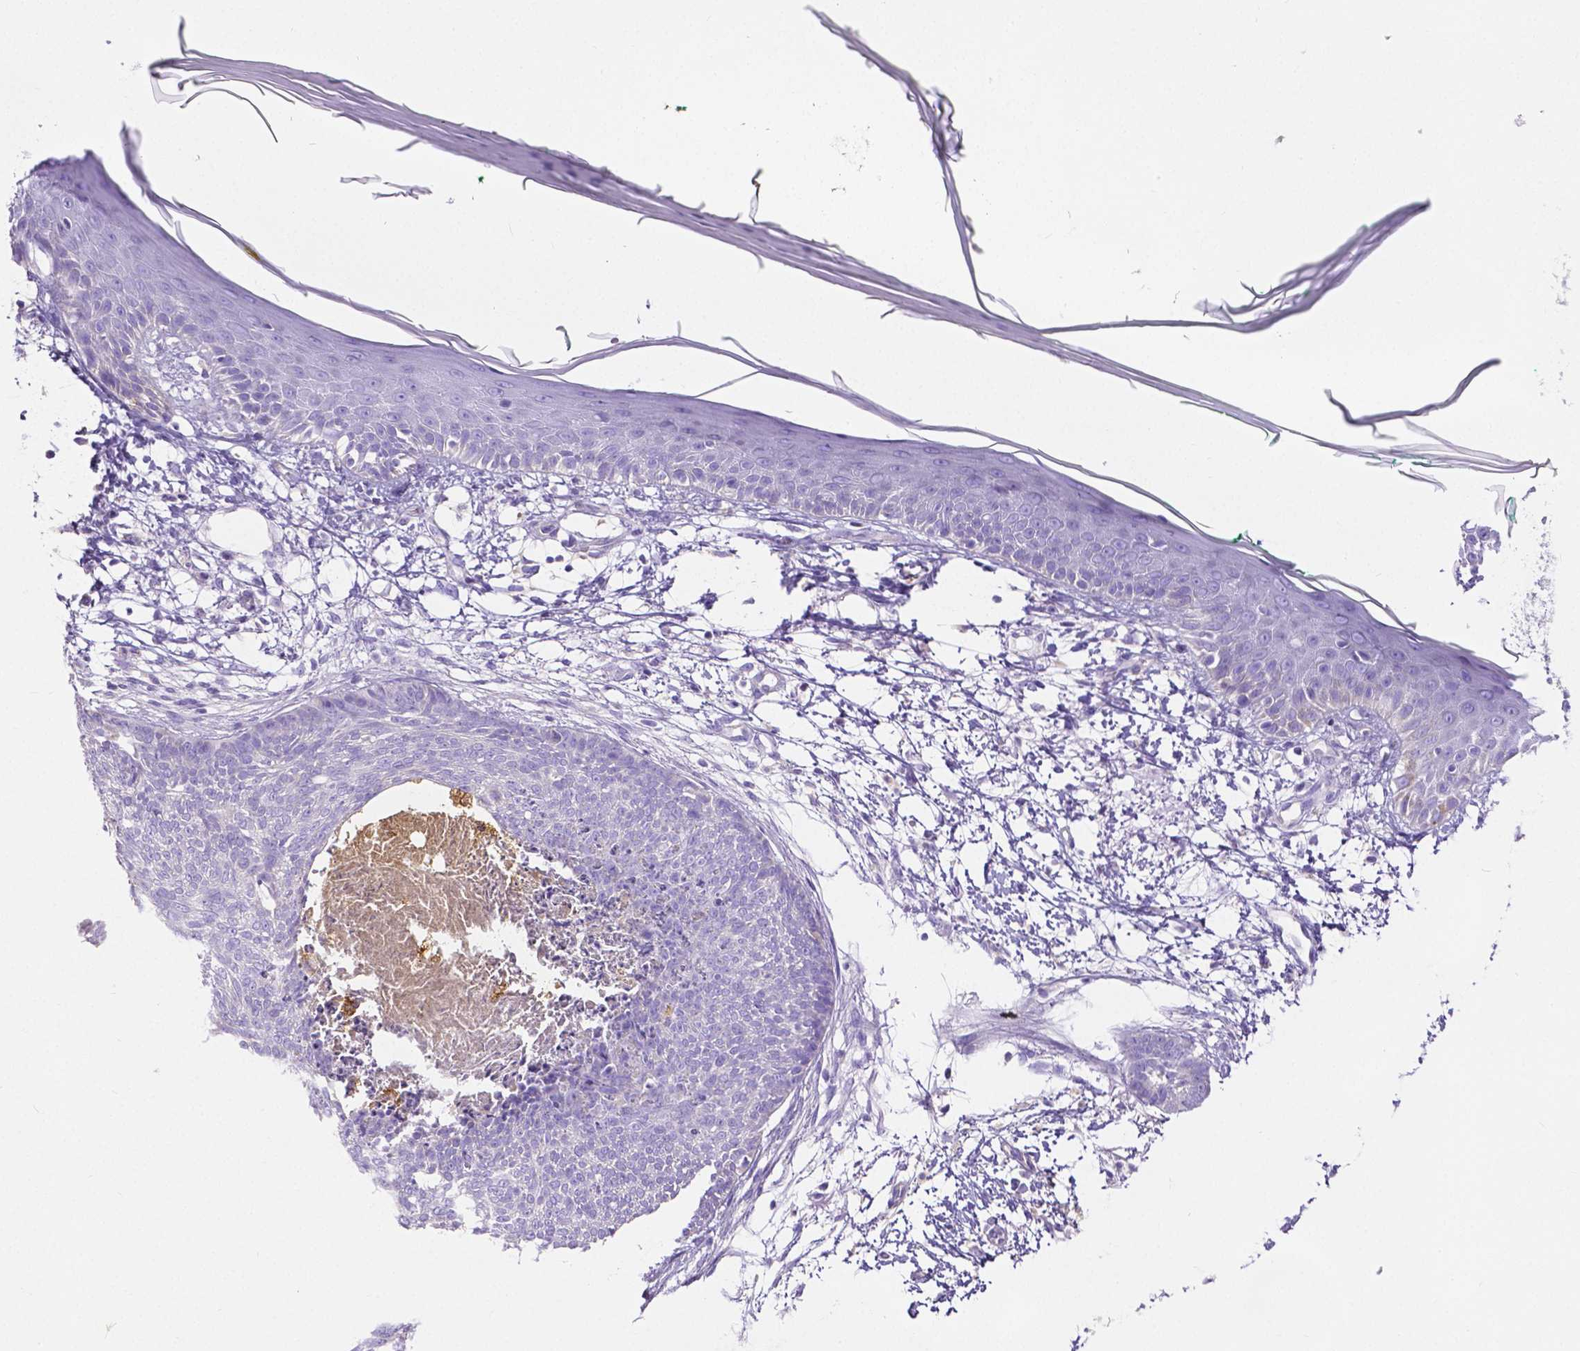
{"staining": {"intensity": "negative", "quantity": "none", "location": "none"}, "tissue": "skin cancer", "cell_type": "Tumor cells", "image_type": "cancer", "snomed": [{"axis": "morphology", "description": "Normal tissue, NOS"}, {"axis": "morphology", "description": "Basal cell carcinoma"}, {"axis": "topography", "description": "Skin"}], "caption": "Immunohistochemical staining of basal cell carcinoma (skin) exhibits no significant positivity in tumor cells.", "gene": "MMP9", "patient": {"sex": "male", "age": 84}}